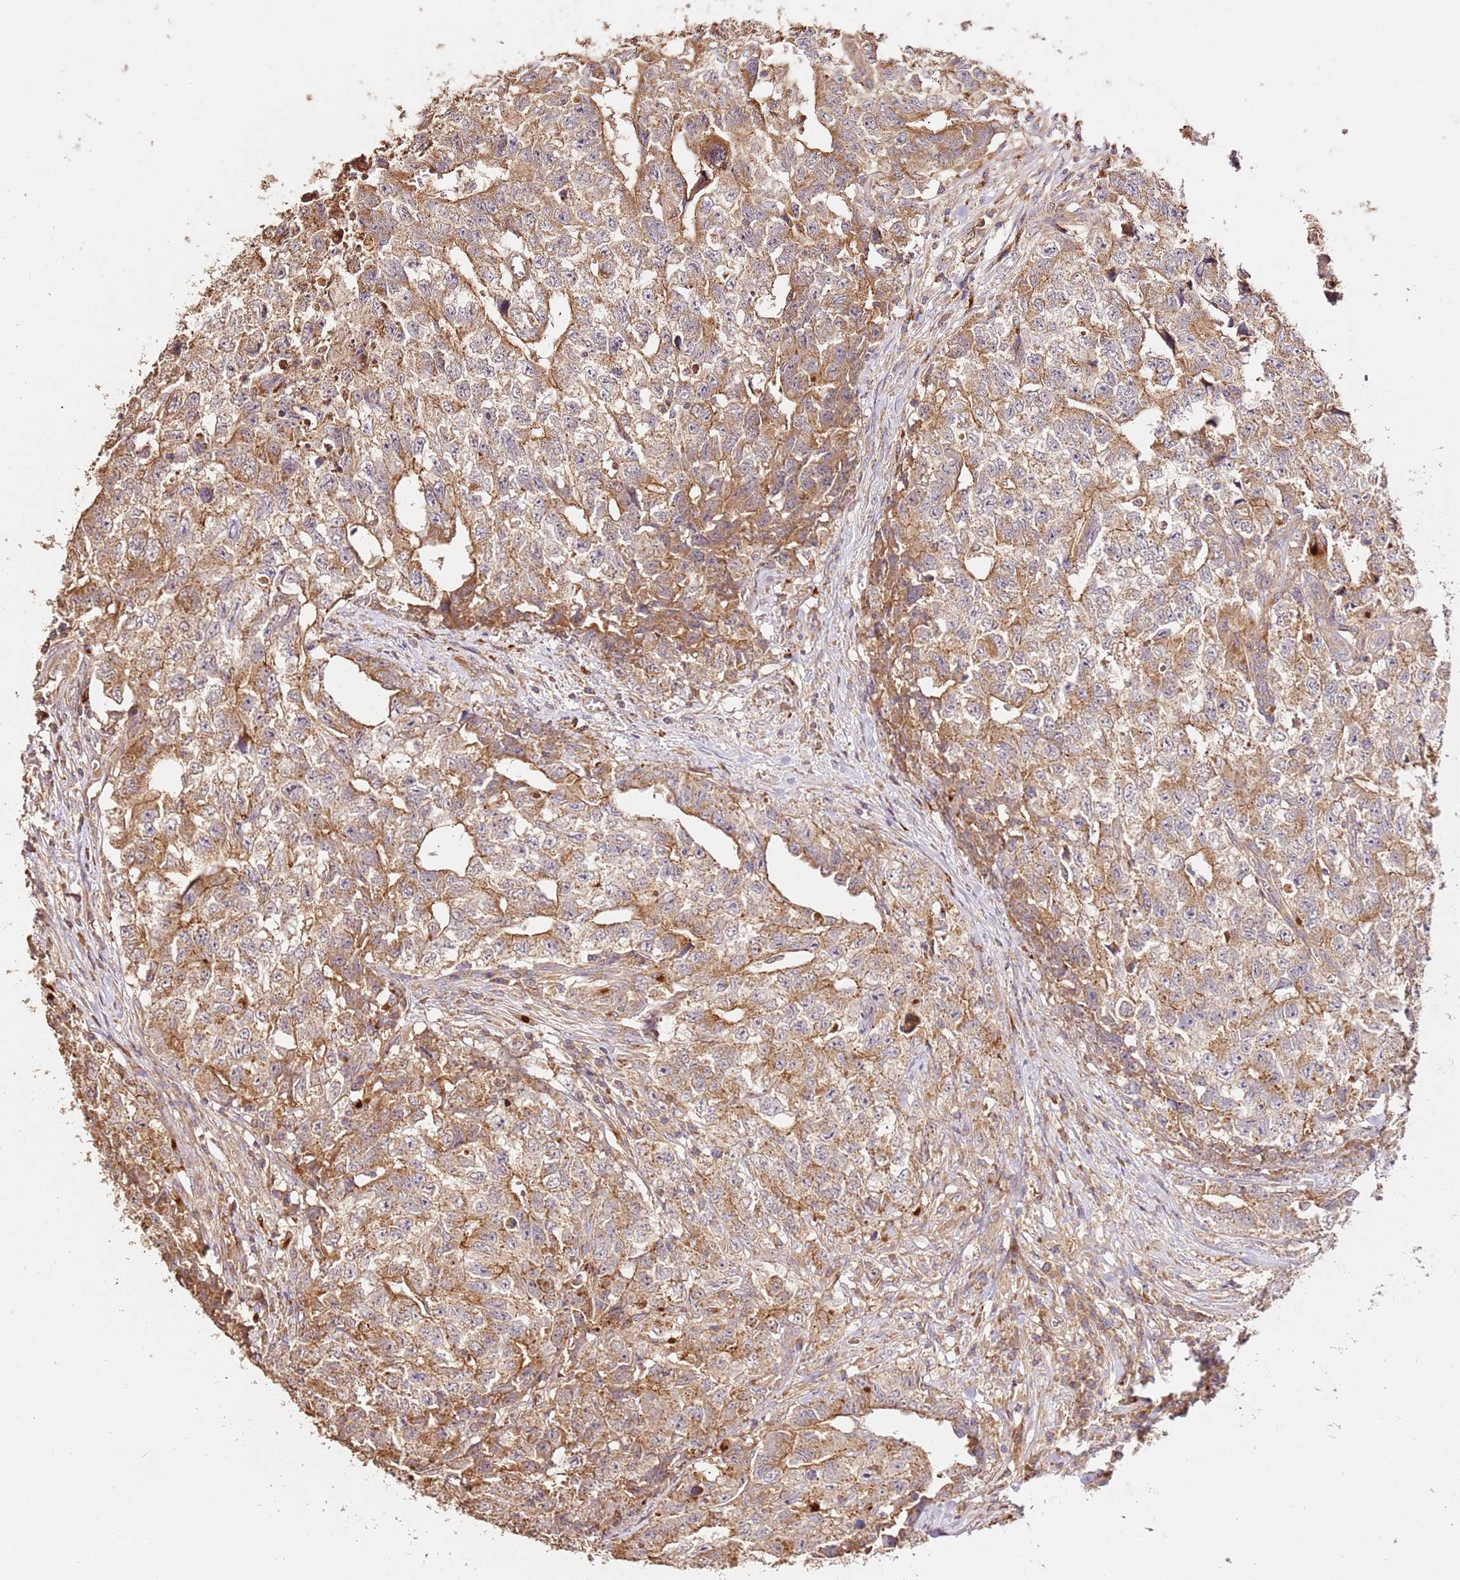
{"staining": {"intensity": "moderate", "quantity": "25%-75%", "location": "cytoplasmic/membranous"}, "tissue": "testis cancer", "cell_type": "Tumor cells", "image_type": "cancer", "snomed": [{"axis": "morphology", "description": "Carcinoma, Embryonal, NOS"}, {"axis": "topography", "description": "Testis"}], "caption": "This histopathology image demonstrates testis cancer stained with immunohistochemistry to label a protein in brown. The cytoplasmic/membranous of tumor cells show moderate positivity for the protein. Nuclei are counter-stained blue.", "gene": "CEP55", "patient": {"sex": "male", "age": 31}}